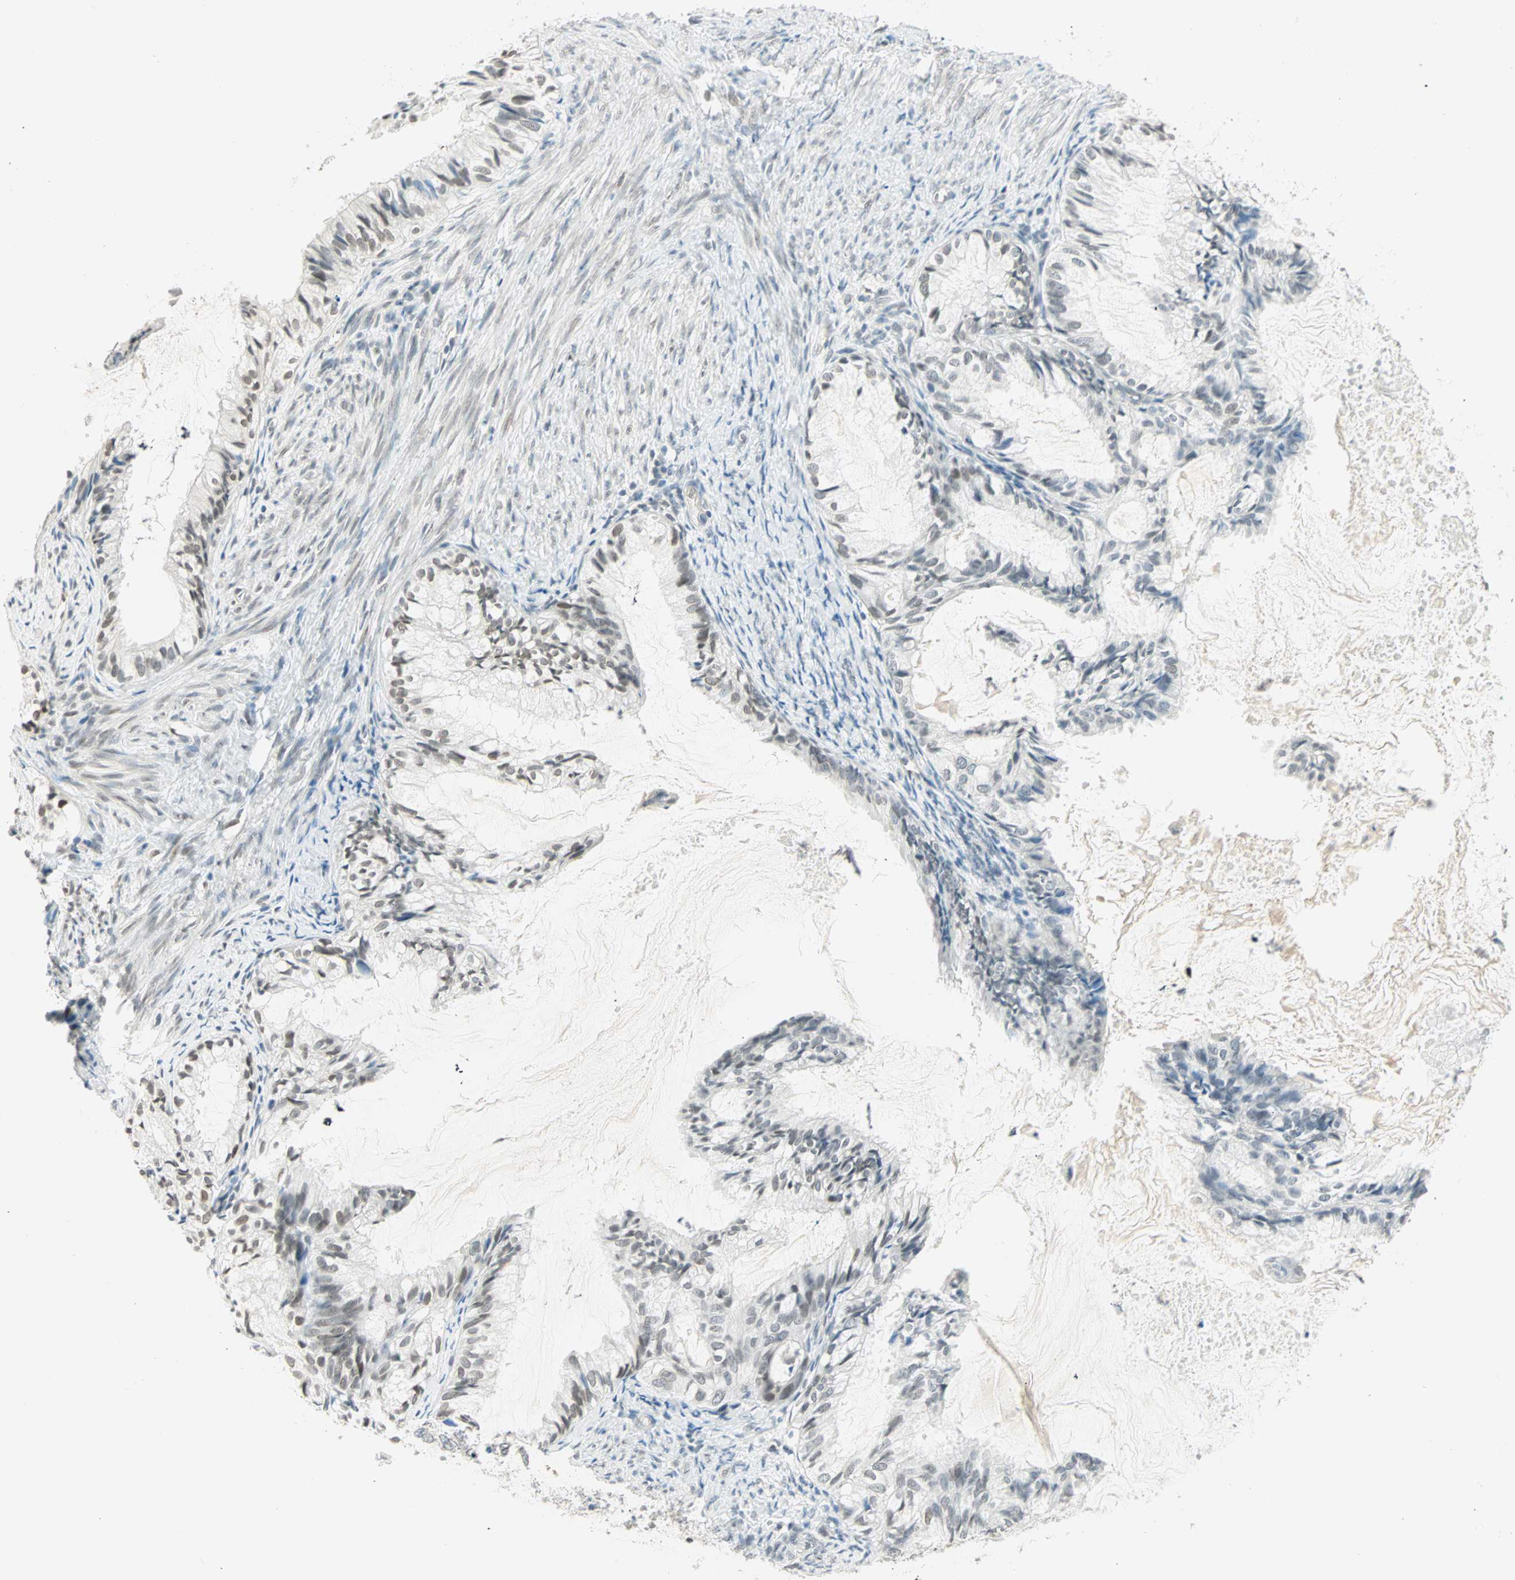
{"staining": {"intensity": "weak", "quantity": "<25%", "location": "nuclear"}, "tissue": "cervical cancer", "cell_type": "Tumor cells", "image_type": "cancer", "snomed": [{"axis": "morphology", "description": "Normal tissue, NOS"}, {"axis": "morphology", "description": "Adenocarcinoma, NOS"}, {"axis": "topography", "description": "Cervix"}, {"axis": "topography", "description": "Endometrium"}], "caption": "The histopathology image shows no staining of tumor cells in cervical cancer. (Immunohistochemistry (ihc), brightfield microscopy, high magnification).", "gene": "BCAN", "patient": {"sex": "female", "age": 86}}